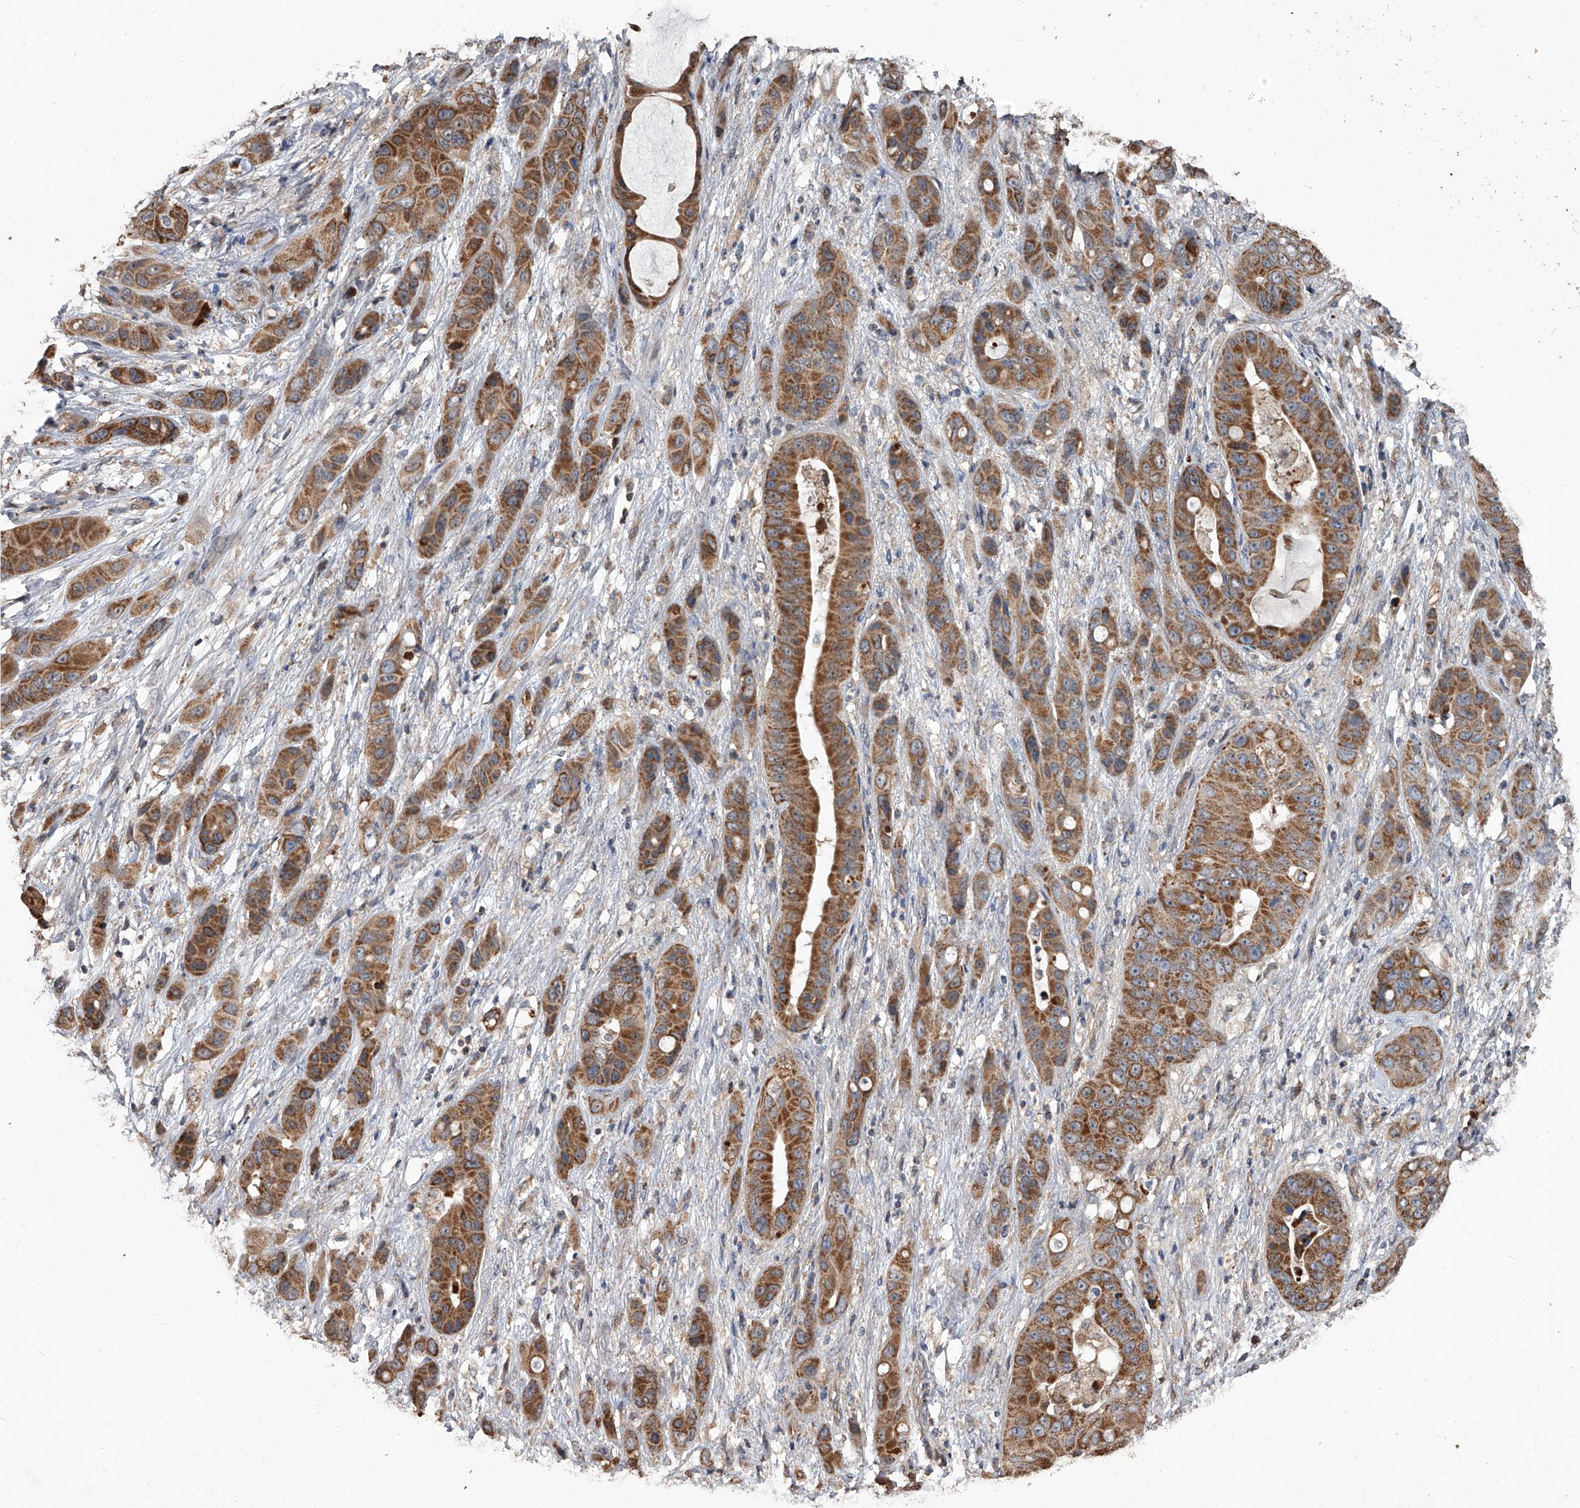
{"staining": {"intensity": "moderate", "quantity": ">75%", "location": "cytoplasmic/membranous"}, "tissue": "liver cancer", "cell_type": "Tumor cells", "image_type": "cancer", "snomed": [{"axis": "morphology", "description": "Cholangiocarcinoma"}, {"axis": "topography", "description": "Liver"}], "caption": "Immunohistochemical staining of human liver cancer exhibits medium levels of moderate cytoplasmic/membranous expression in approximately >75% of tumor cells. (DAB = brown stain, brightfield microscopy at high magnification).", "gene": "LTV1", "patient": {"sex": "female", "age": 52}}